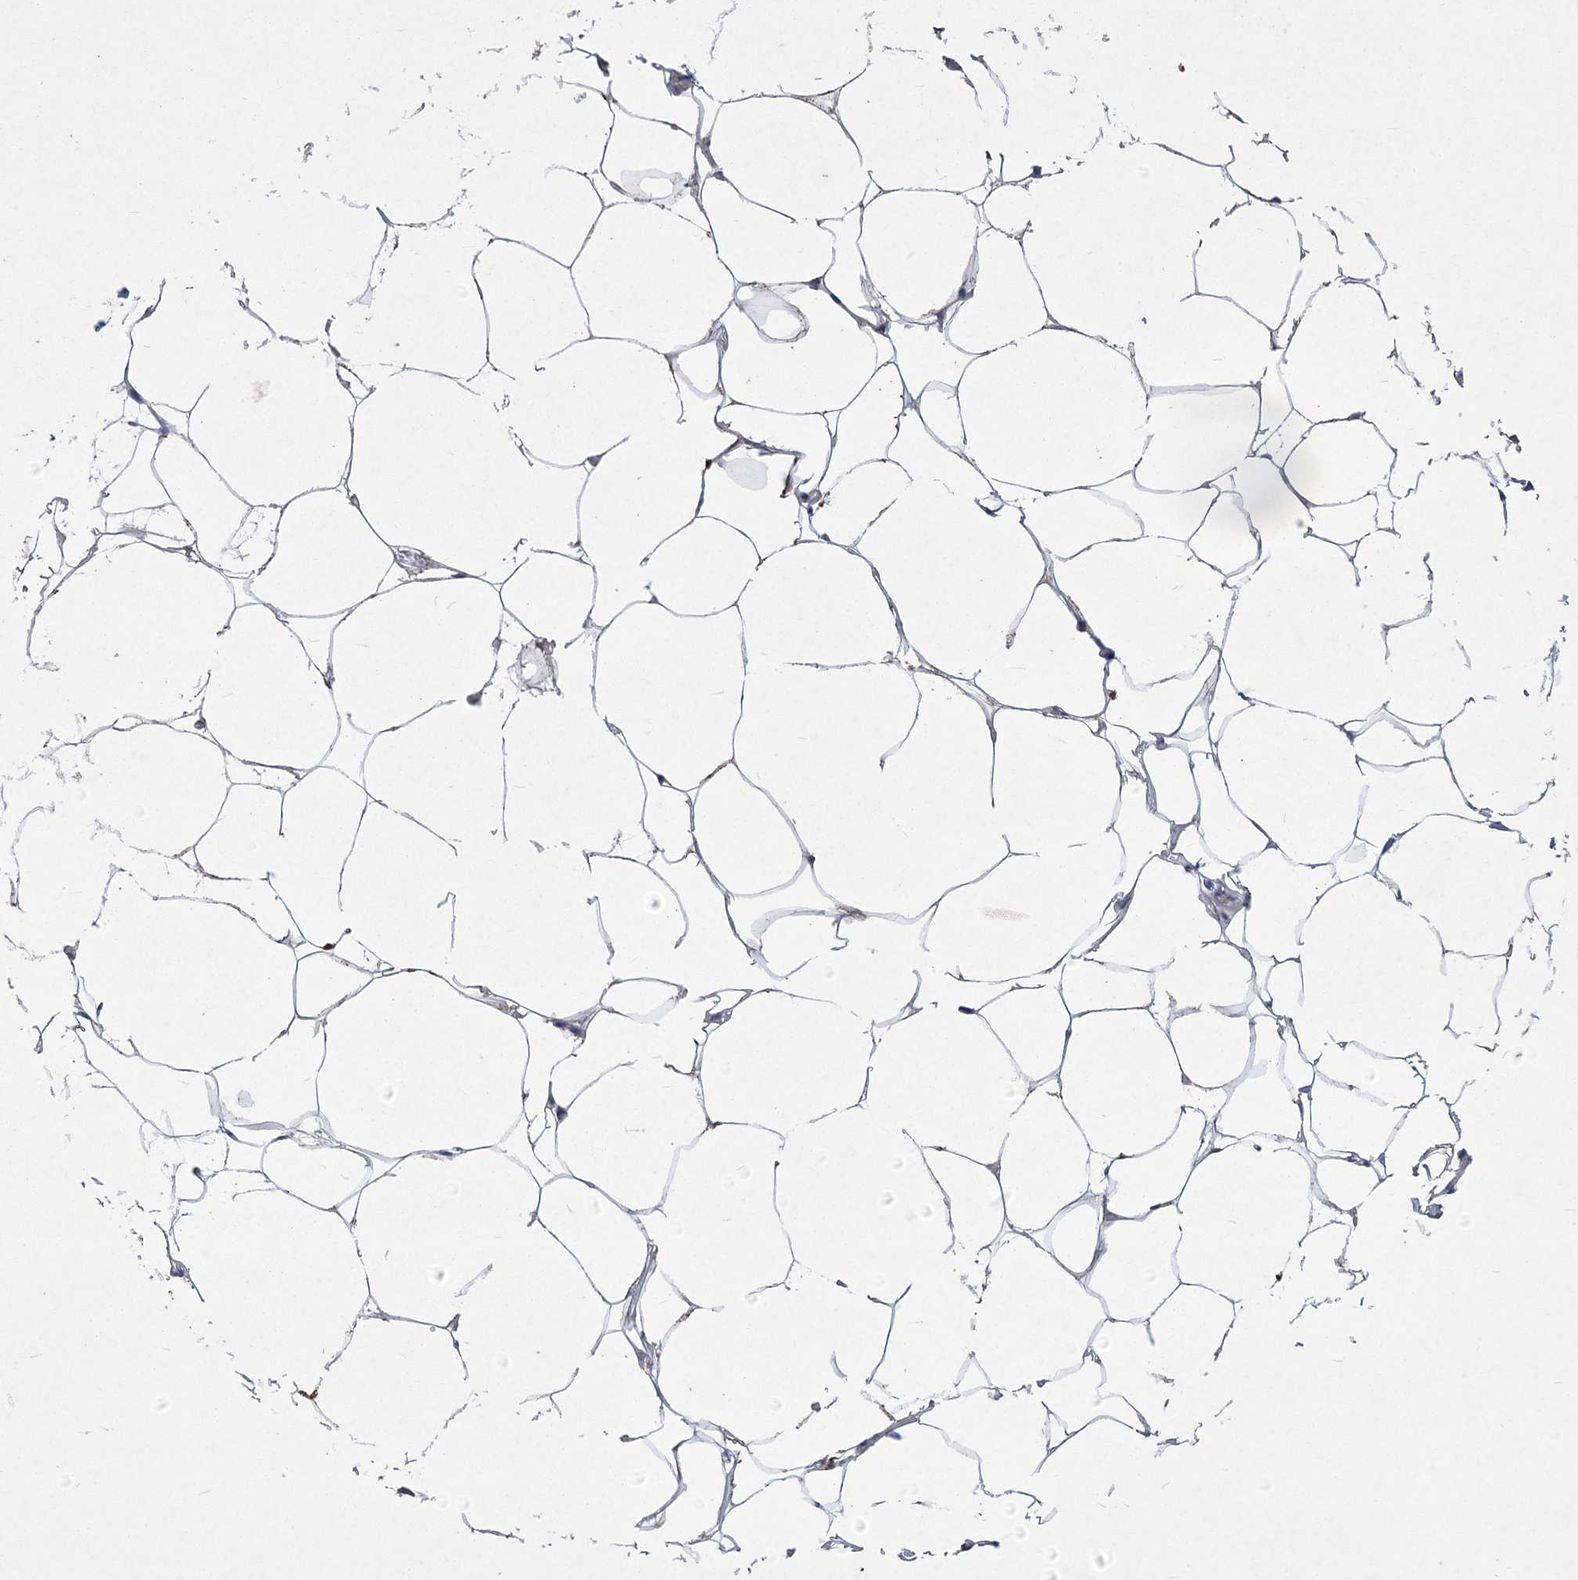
{"staining": {"intensity": "moderate", "quantity": "<25%", "location": "cytoplasmic/membranous"}, "tissue": "adipose tissue", "cell_type": "Adipocytes", "image_type": "normal", "snomed": [{"axis": "morphology", "description": "Normal tissue, NOS"}, {"axis": "morphology", "description": "Fibrosis, NOS"}, {"axis": "topography", "description": "Breast"}, {"axis": "topography", "description": "Adipose tissue"}], "caption": "Immunohistochemistry (IHC) (DAB (3,3'-diaminobenzidine)) staining of unremarkable human adipose tissue shows moderate cytoplasmic/membranous protein positivity in approximately <25% of adipocytes.", "gene": "PDHB", "patient": {"sex": "female", "age": 39}}